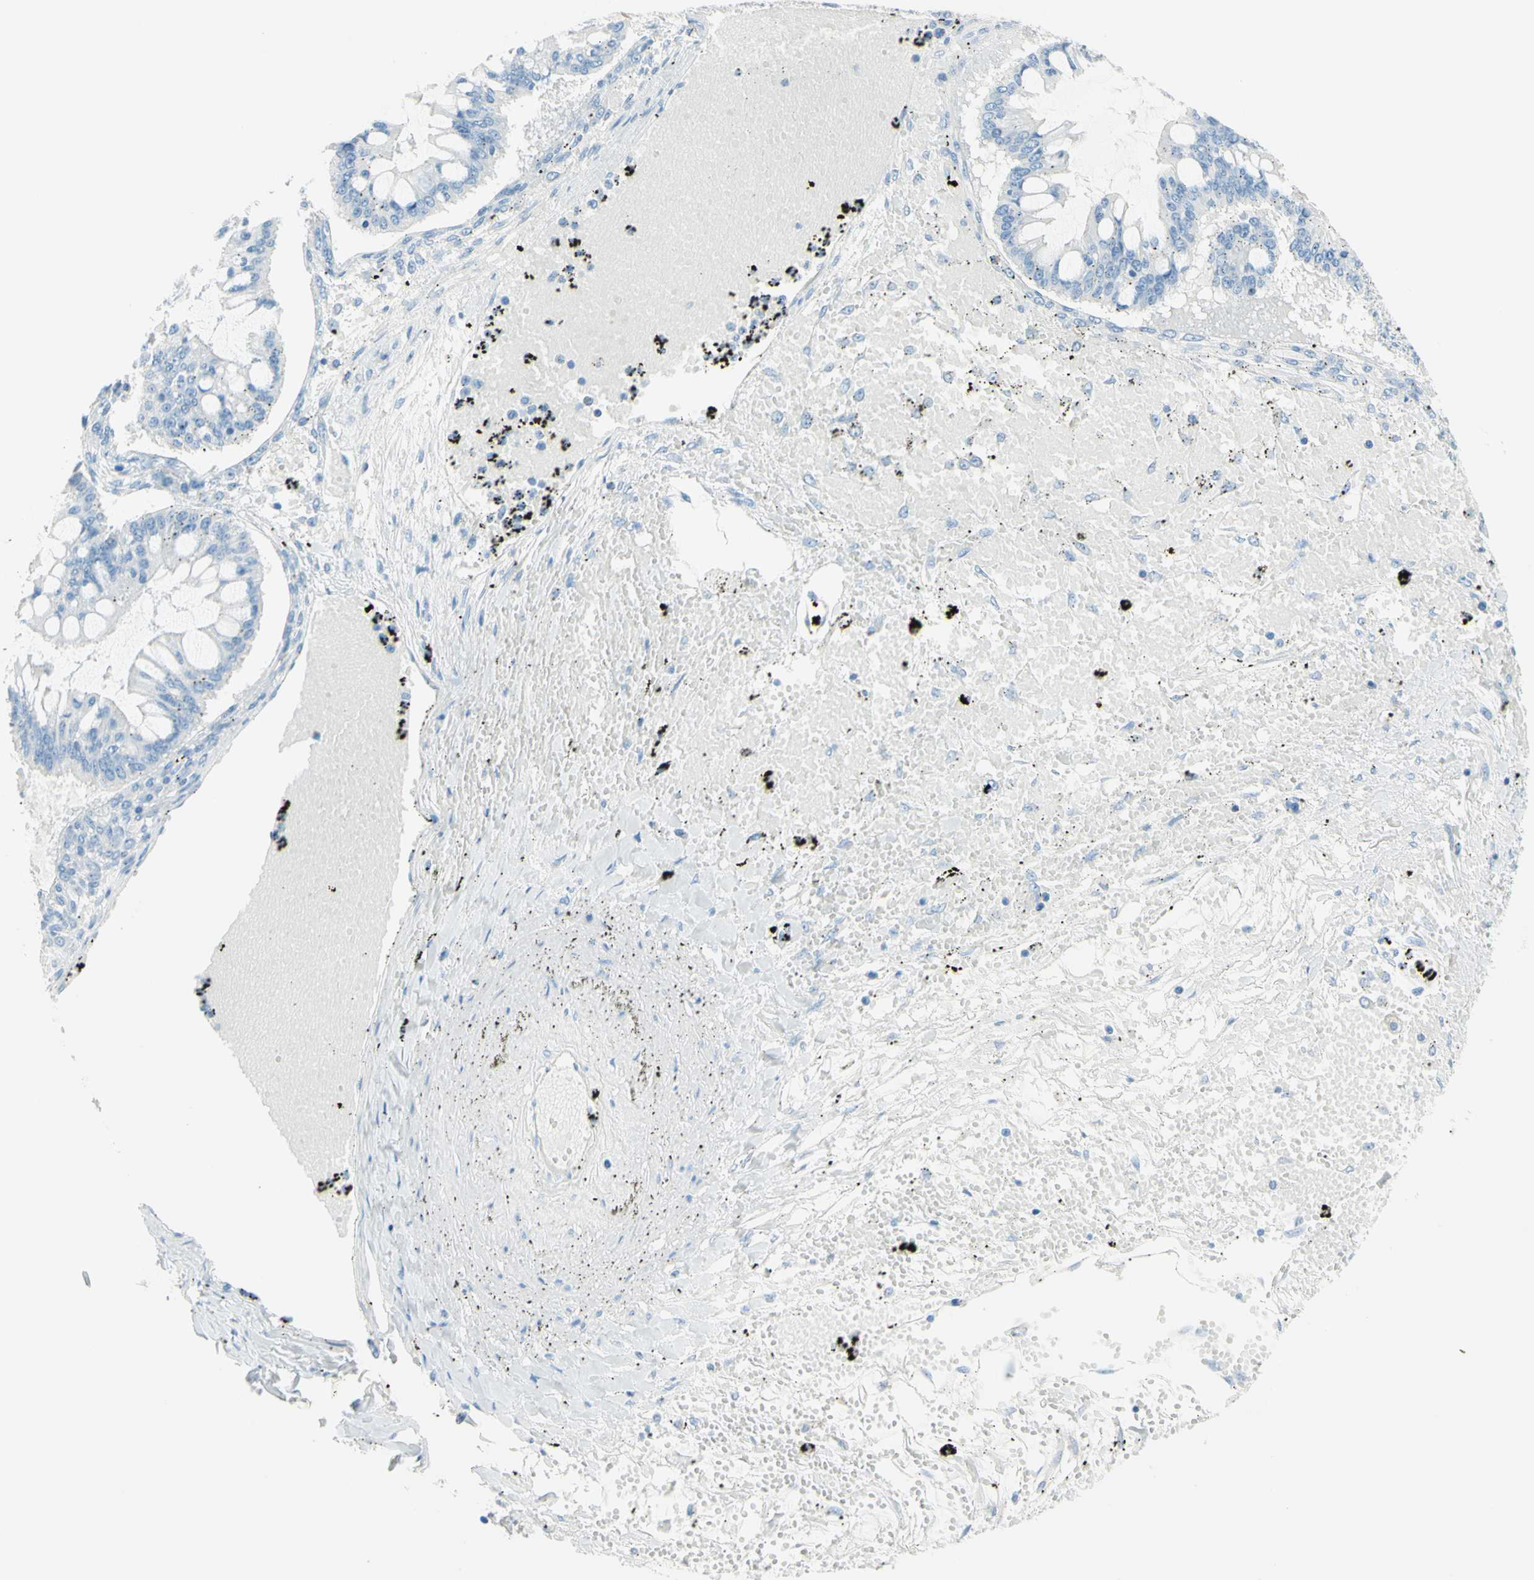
{"staining": {"intensity": "negative", "quantity": "none", "location": "none"}, "tissue": "ovarian cancer", "cell_type": "Tumor cells", "image_type": "cancer", "snomed": [{"axis": "morphology", "description": "Cystadenocarcinoma, mucinous, NOS"}, {"axis": "topography", "description": "Ovary"}], "caption": "Immunohistochemistry photomicrograph of neoplastic tissue: human ovarian mucinous cystadenocarcinoma stained with DAB (3,3'-diaminobenzidine) displays no significant protein staining in tumor cells.", "gene": "IL6ST", "patient": {"sex": "female", "age": 73}}